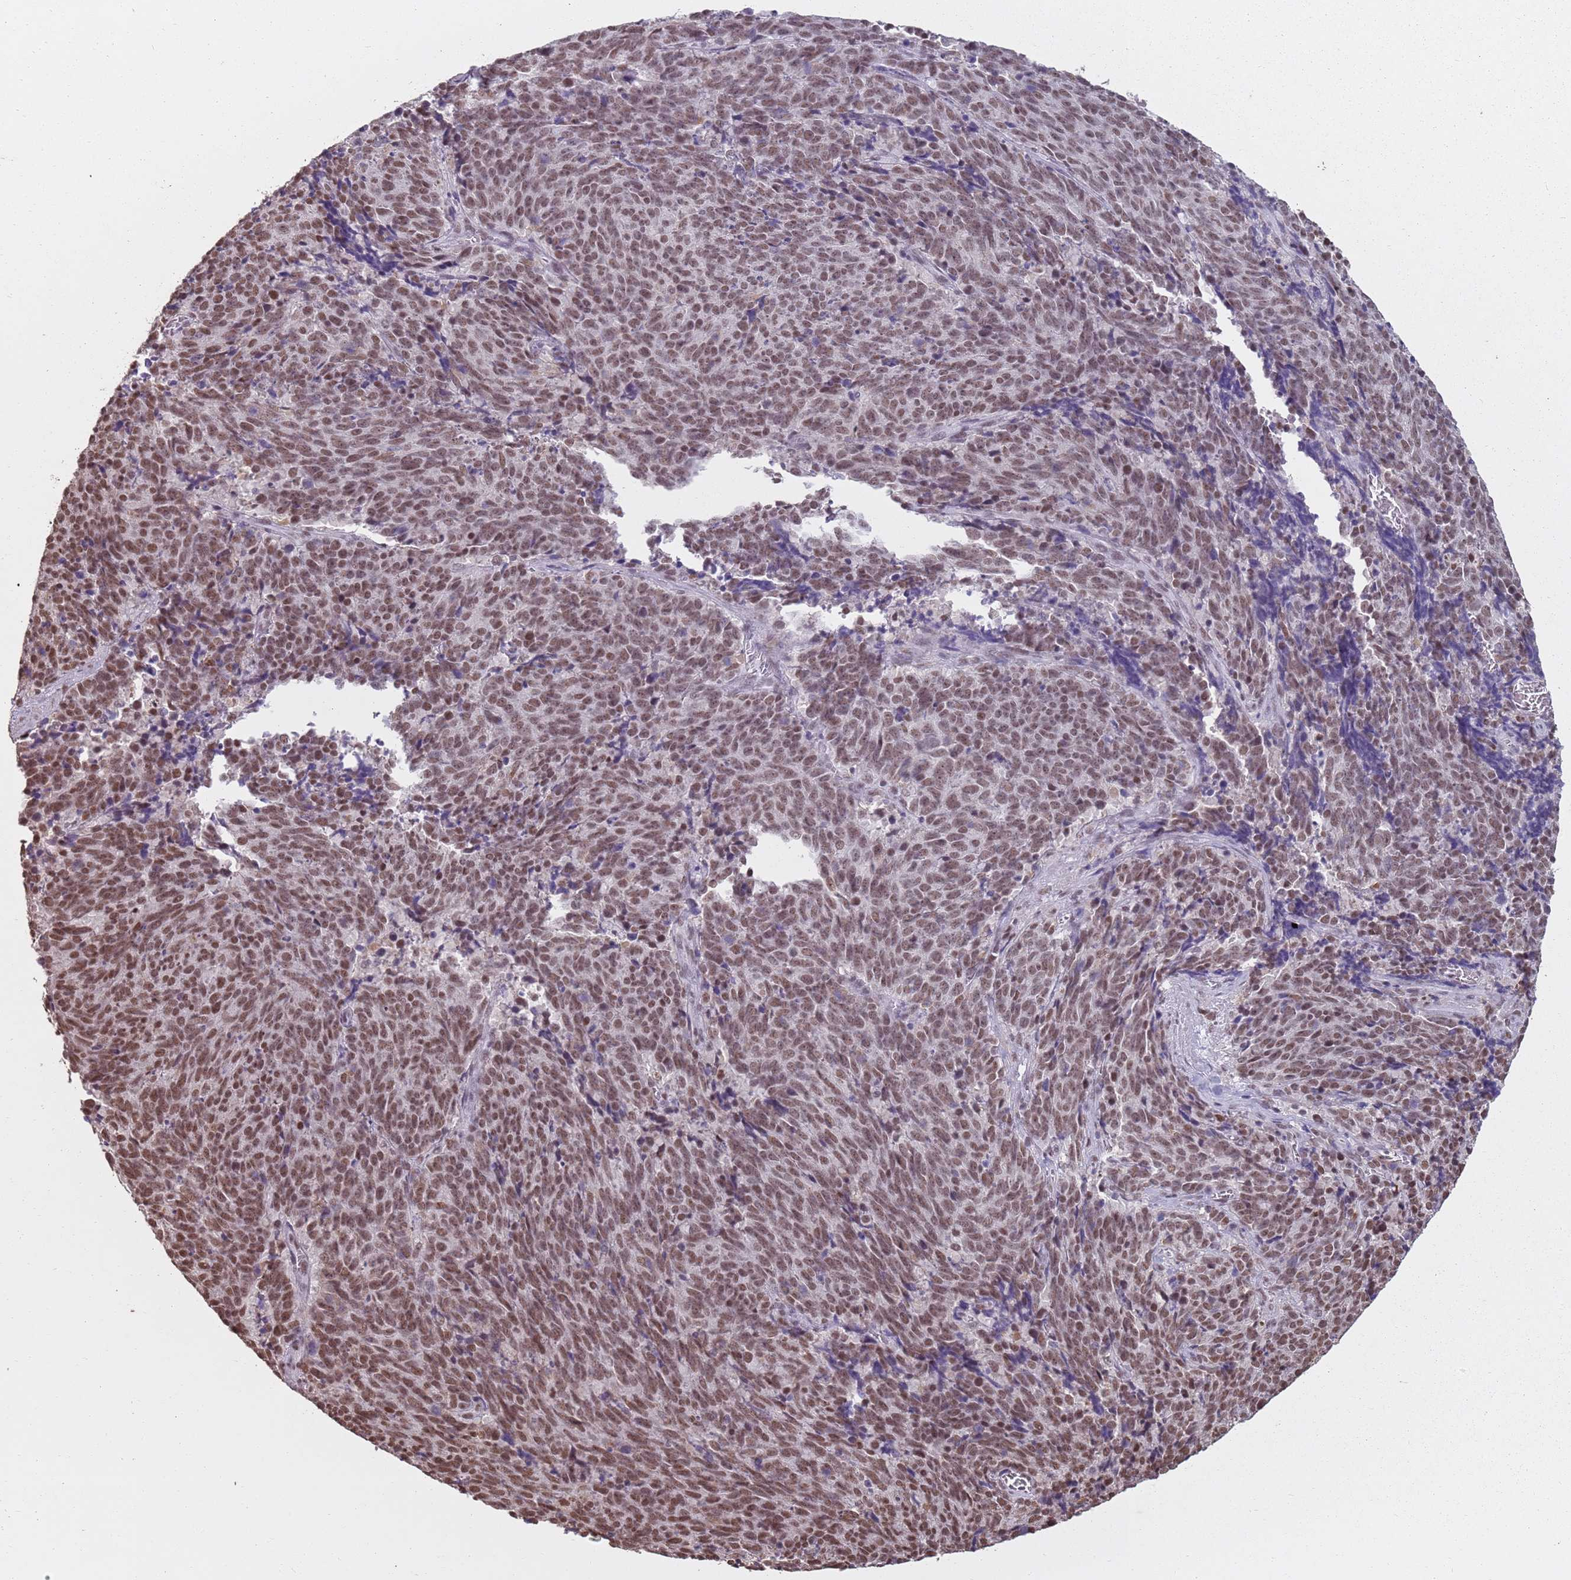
{"staining": {"intensity": "moderate", "quantity": ">75%", "location": "nuclear"}, "tissue": "cervical cancer", "cell_type": "Tumor cells", "image_type": "cancer", "snomed": [{"axis": "morphology", "description": "Squamous cell carcinoma, NOS"}, {"axis": "topography", "description": "Cervix"}], "caption": "DAB immunohistochemical staining of cervical cancer shows moderate nuclear protein expression in approximately >75% of tumor cells. The protein of interest is stained brown, and the nuclei are stained in blue (DAB IHC with brightfield microscopy, high magnification).", "gene": "ARL14EP", "patient": {"sex": "female", "age": 29}}